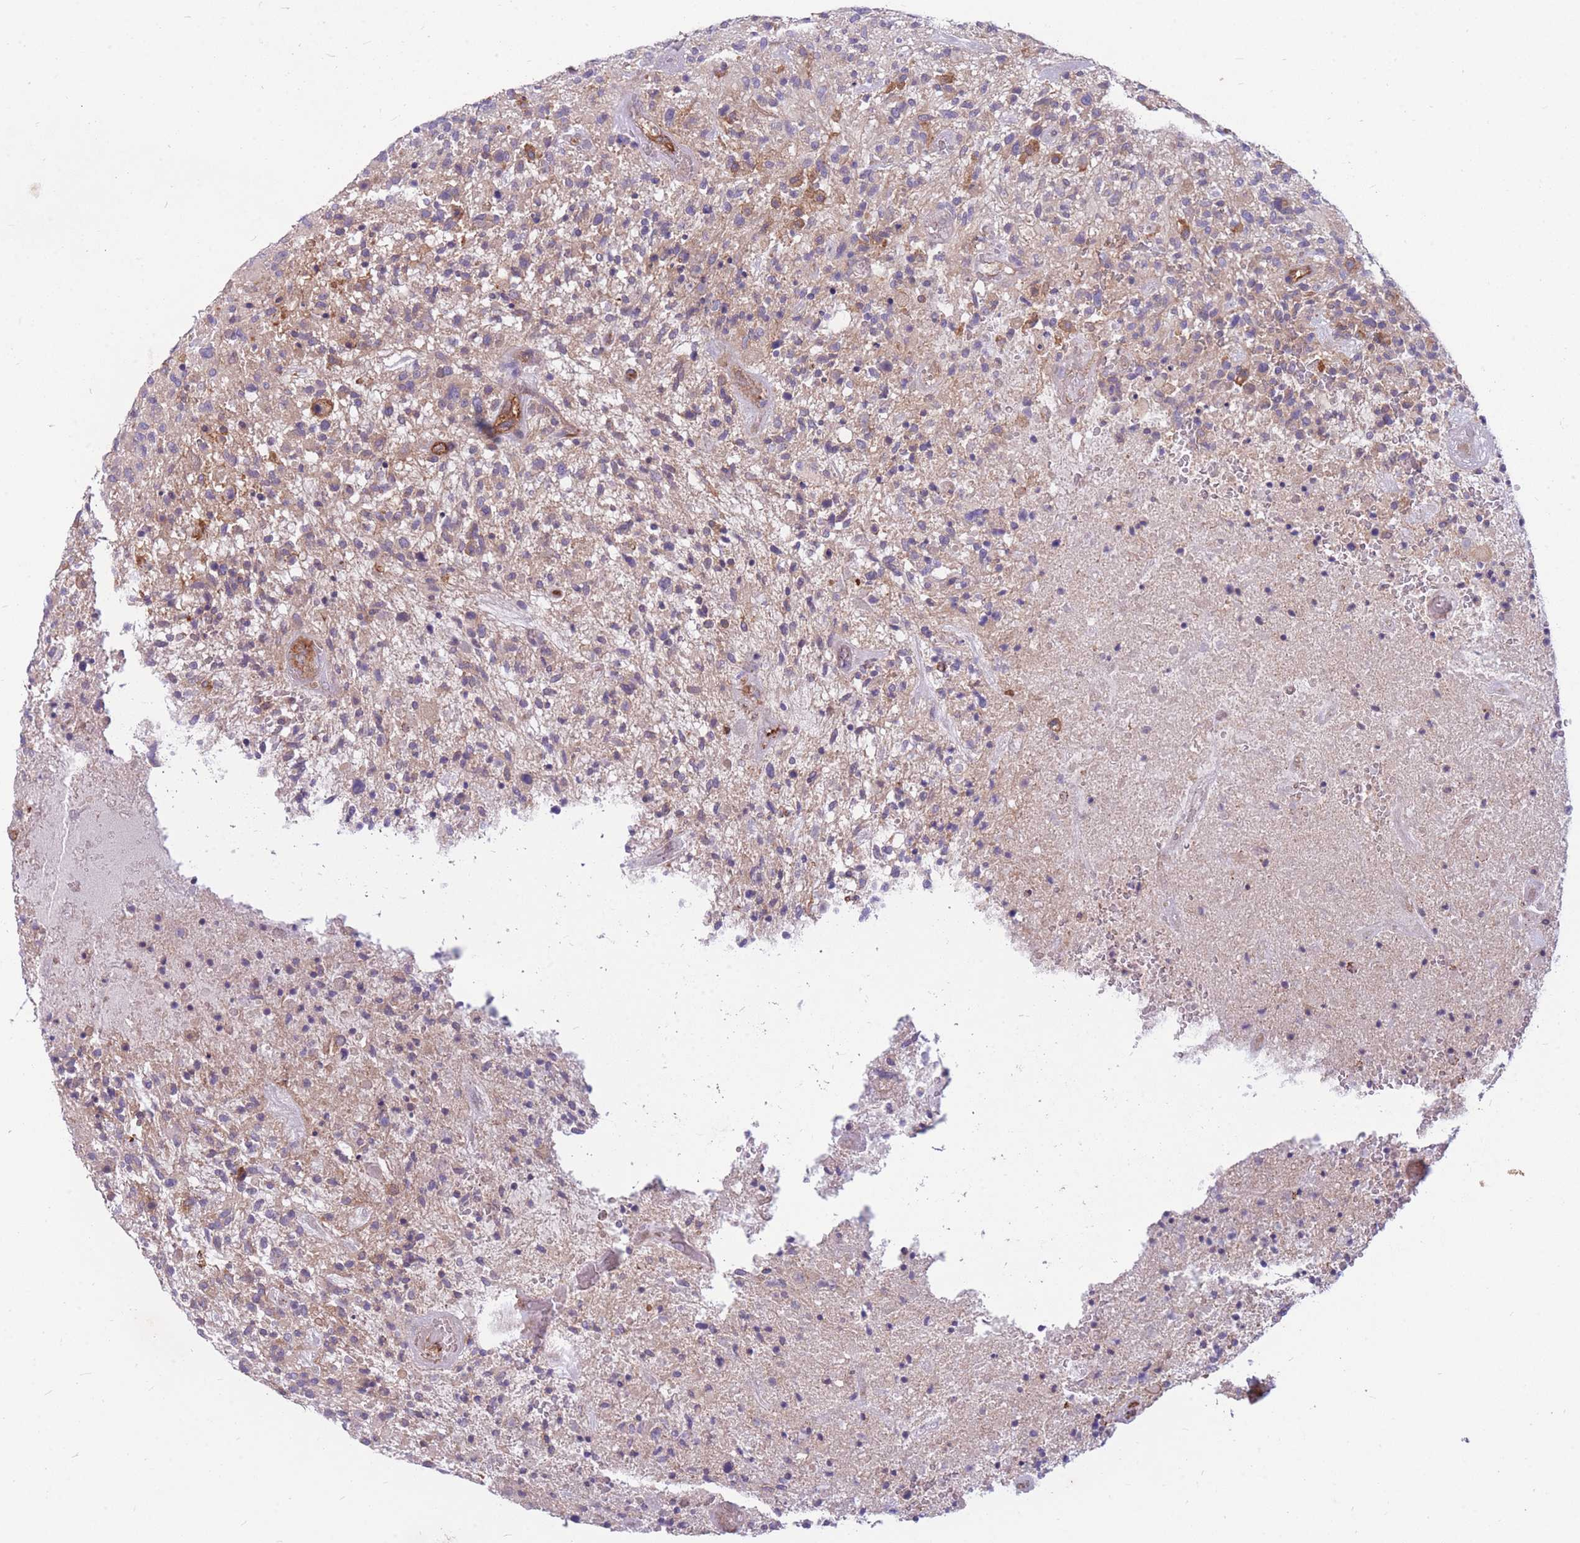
{"staining": {"intensity": "moderate", "quantity": "<25%", "location": "cytoplasmic/membranous"}, "tissue": "glioma", "cell_type": "Tumor cells", "image_type": "cancer", "snomed": [{"axis": "morphology", "description": "Glioma, malignant, High grade"}, {"axis": "topography", "description": "Brain"}], "caption": "A high-resolution image shows IHC staining of high-grade glioma (malignant), which shows moderate cytoplasmic/membranous staining in about <25% of tumor cells.", "gene": "GGA1", "patient": {"sex": "male", "age": 47}}